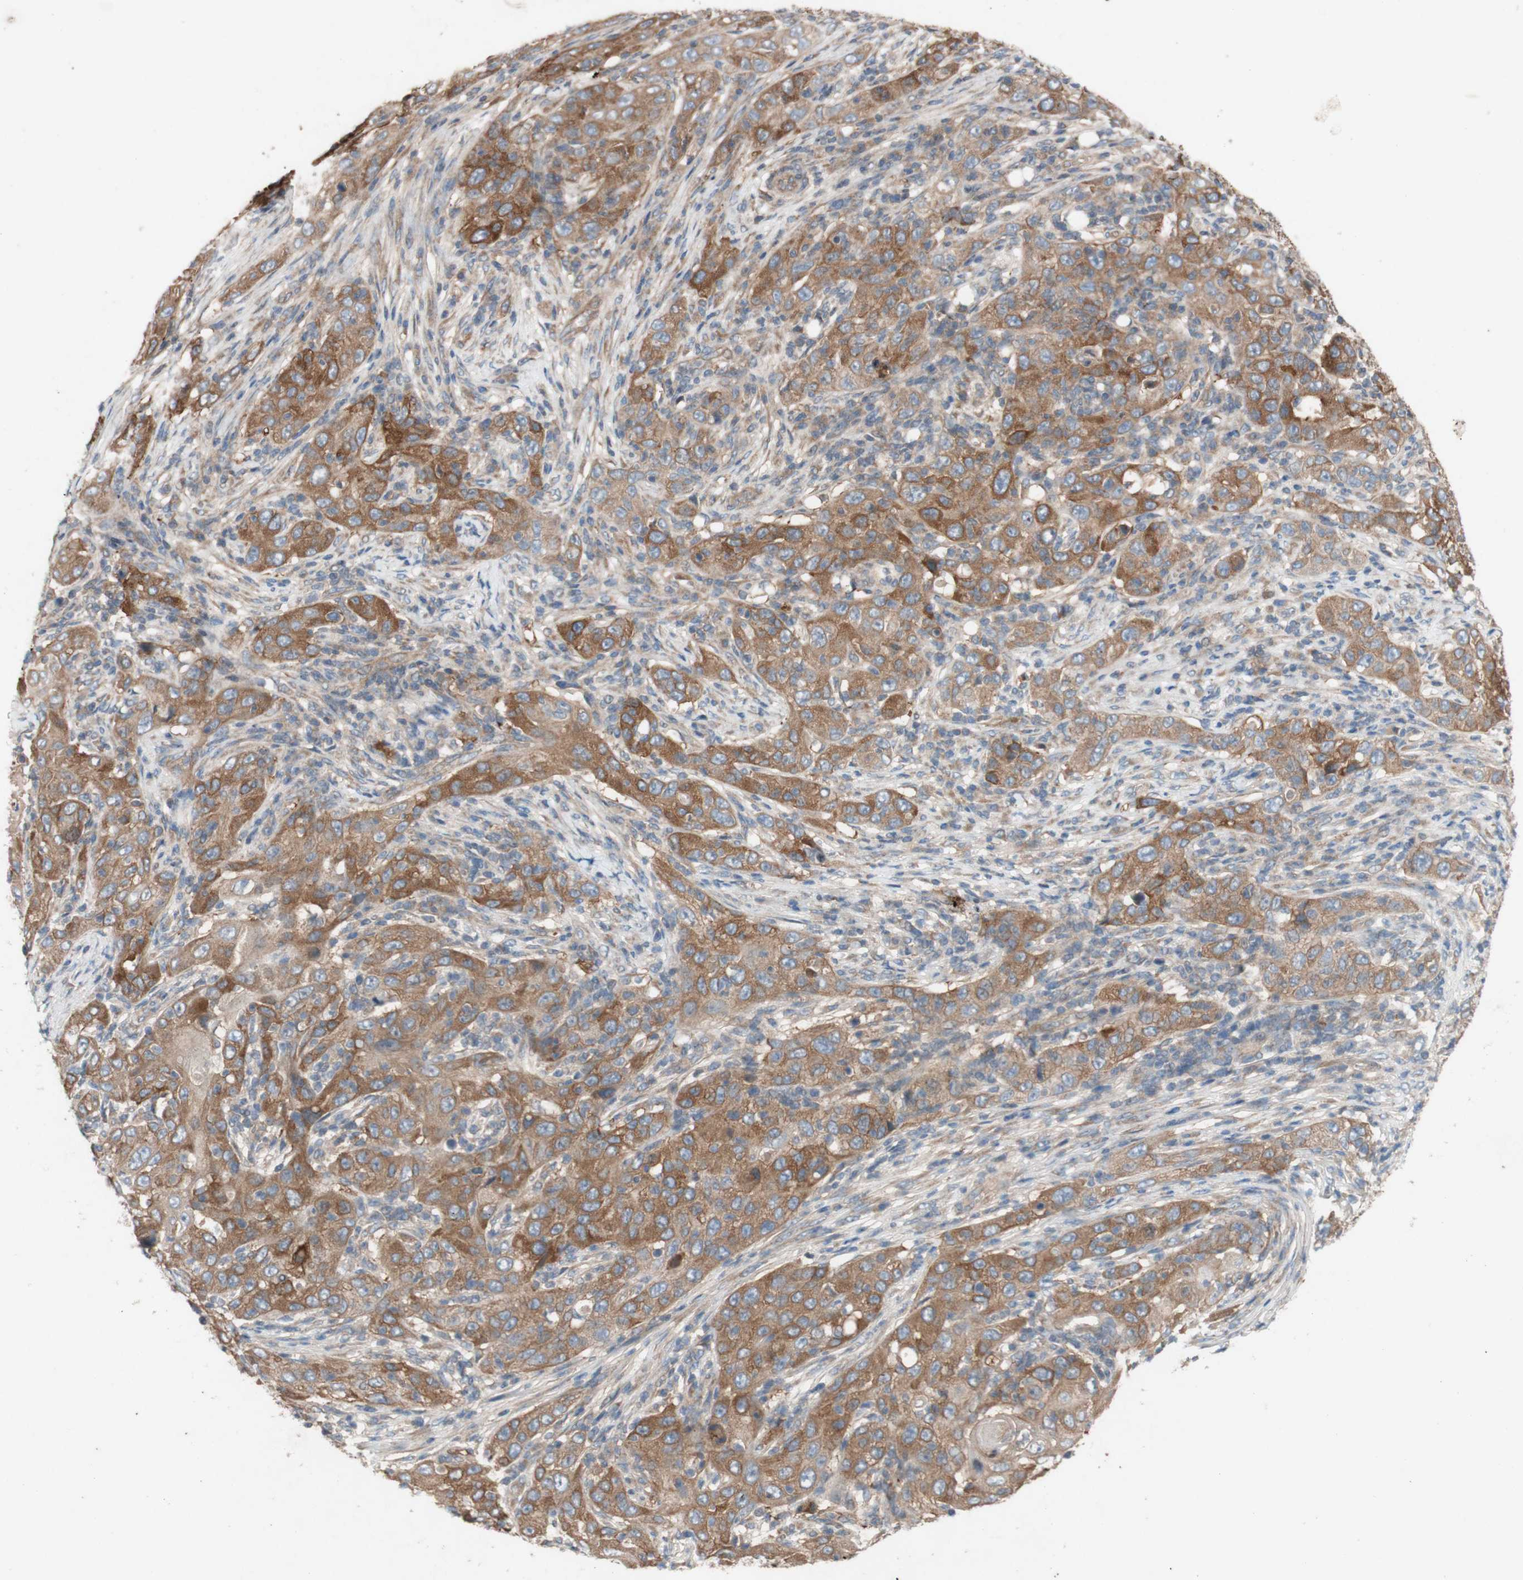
{"staining": {"intensity": "moderate", "quantity": ">75%", "location": "cytoplasmic/membranous"}, "tissue": "skin cancer", "cell_type": "Tumor cells", "image_type": "cancer", "snomed": [{"axis": "morphology", "description": "Squamous cell carcinoma, NOS"}, {"axis": "topography", "description": "Skin"}], "caption": "Moderate cytoplasmic/membranous protein staining is appreciated in about >75% of tumor cells in skin cancer (squamous cell carcinoma).", "gene": "TST", "patient": {"sex": "female", "age": 88}}